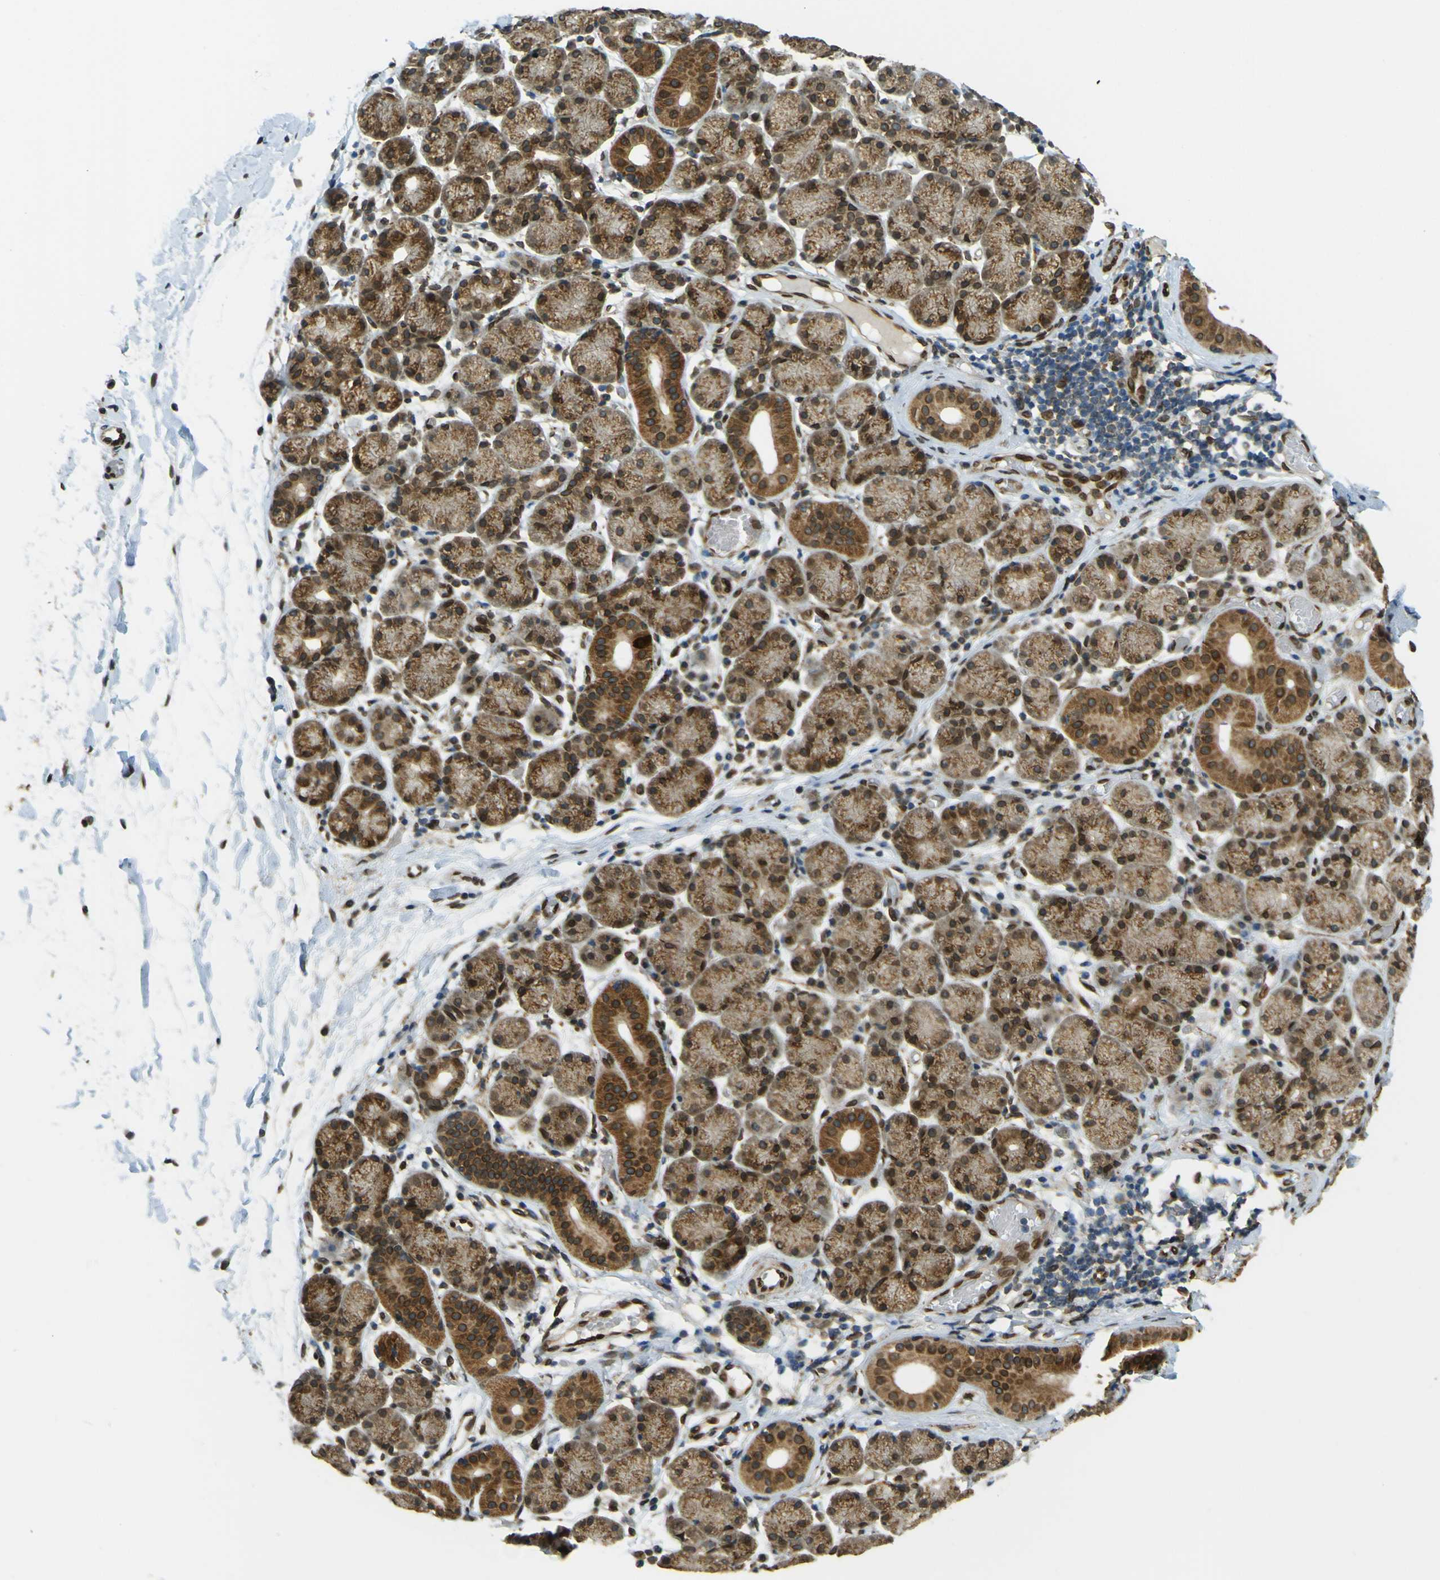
{"staining": {"intensity": "moderate", "quantity": ">75%", "location": "cytoplasmic/membranous,nuclear"}, "tissue": "salivary gland", "cell_type": "Glandular cells", "image_type": "normal", "snomed": [{"axis": "morphology", "description": "Normal tissue, NOS"}, {"axis": "topography", "description": "Salivary gland"}], "caption": "About >75% of glandular cells in benign human salivary gland exhibit moderate cytoplasmic/membranous,nuclear protein staining as visualized by brown immunohistochemical staining.", "gene": "GALNT1", "patient": {"sex": "female", "age": 24}}